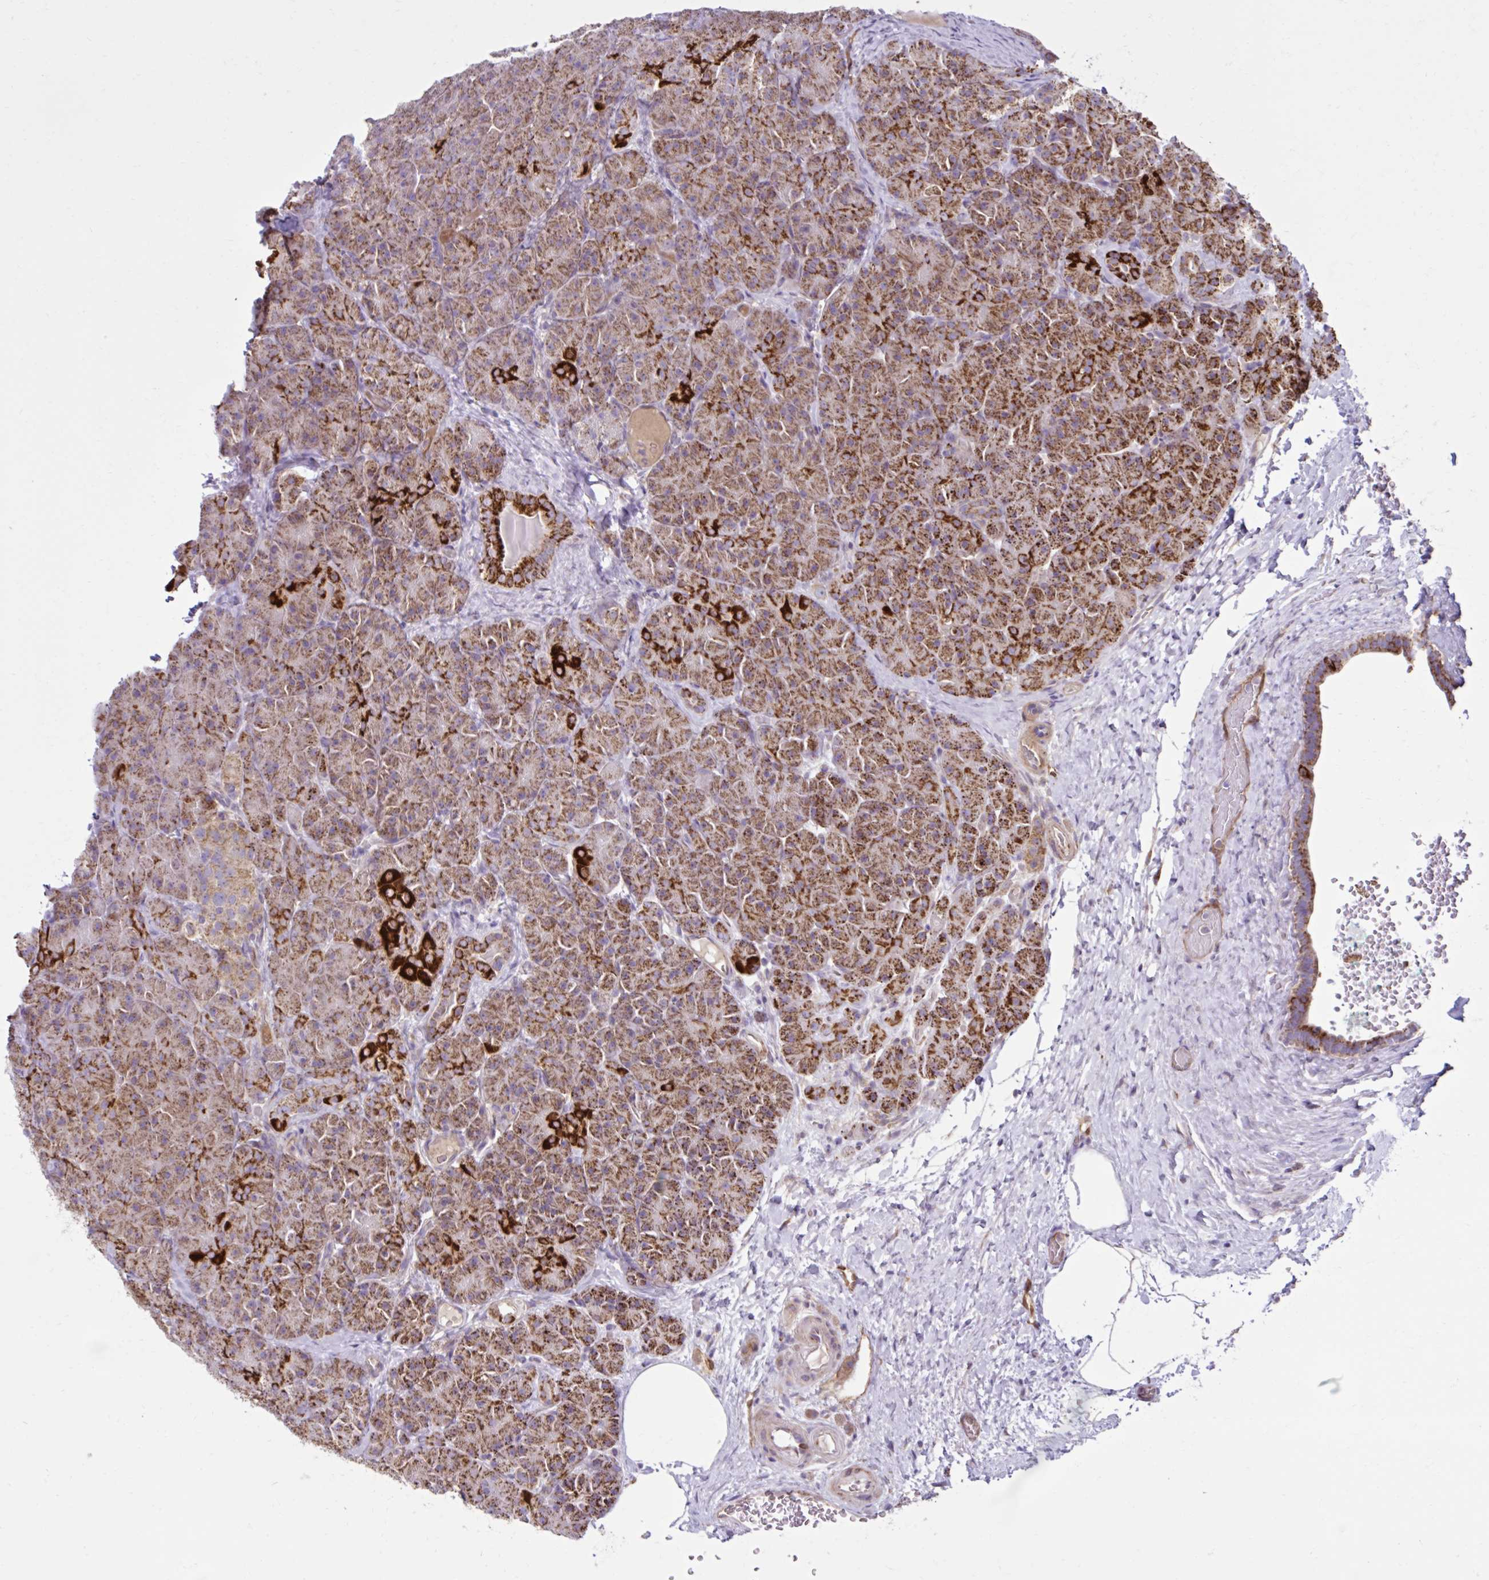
{"staining": {"intensity": "strong", "quantity": ">75%", "location": "cytoplasmic/membranous"}, "tissue": "pancreas", "cell_type": "Exocrine glandular cells", "image_type": "normal", "snomed": [{"axis": "morphology", "description": "Normal tissue, NOS"}, {"axis": "topography", "description": "Pancreas"}], "caption": "This histopathology image exhibits benign pancreas stained with IHC to label a protein in brown. The cytoplasmic/membranous of exocrine glandular cells show strong positivity for the protein. Nuclei are counter-stained blue.", "gene": "LIMS1", "patient": {"sex": "male", "age": 57}}